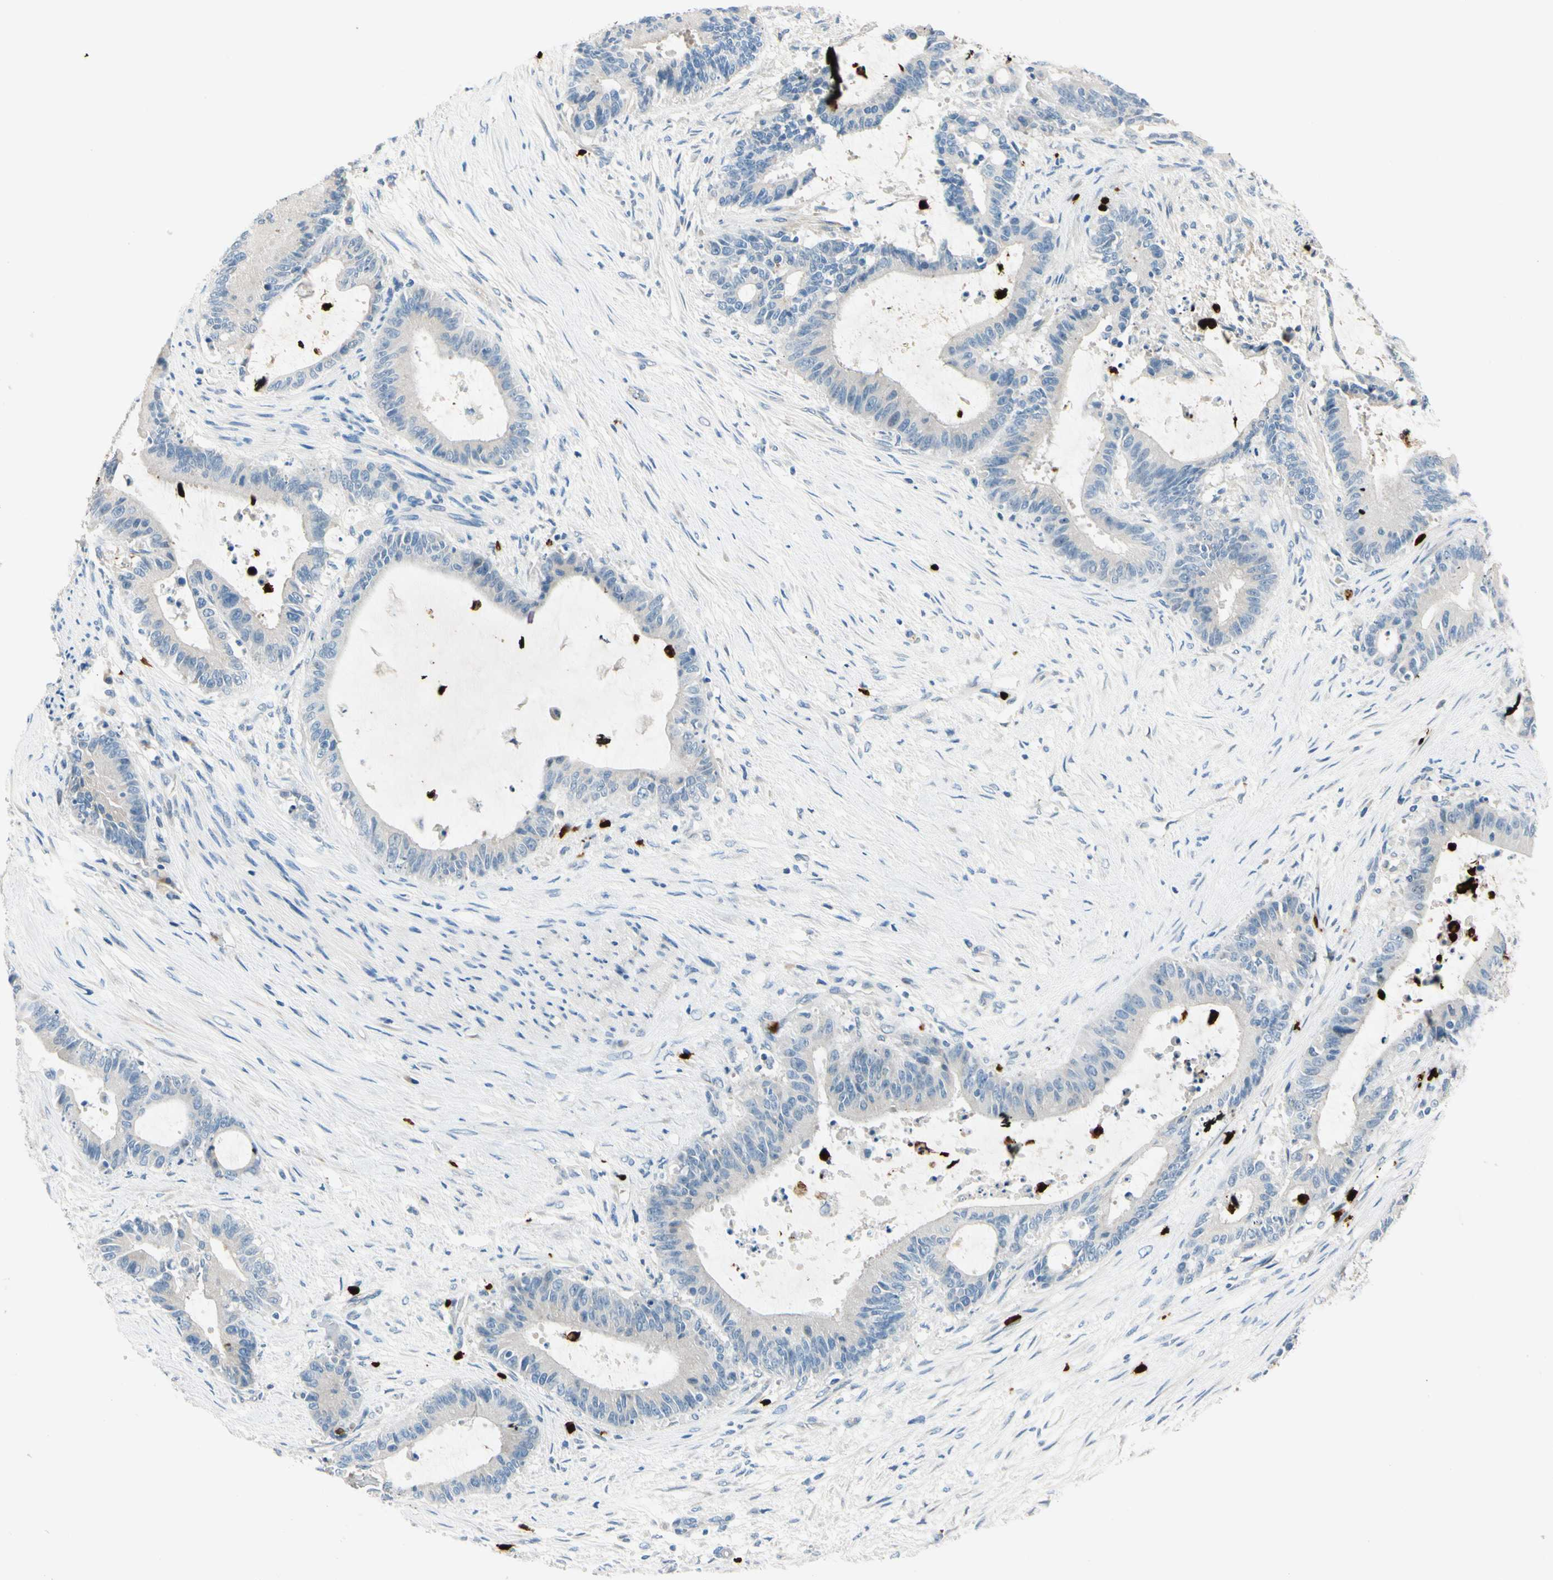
{"staining": {"intensity": "negative", "quantity": "none", "location": "none"}, "tissue": "liver cancer", "cell_type": "Tumor cells", "image_type": "cancer", "snomed": [{"axis": "morphology", "description": "Cholangiocarcinoma"}, {"axis": "topography", "description": "Liver"}], "caption": "An immunohistochemistry (IHC) micrograph of cholangiocarcinoma (liver) is shown. There is no staining in tumor cells of cholangiocarcinoma (liver).", "gene": "TRAF5", "patient": {"sex": "female", "age": 73}}